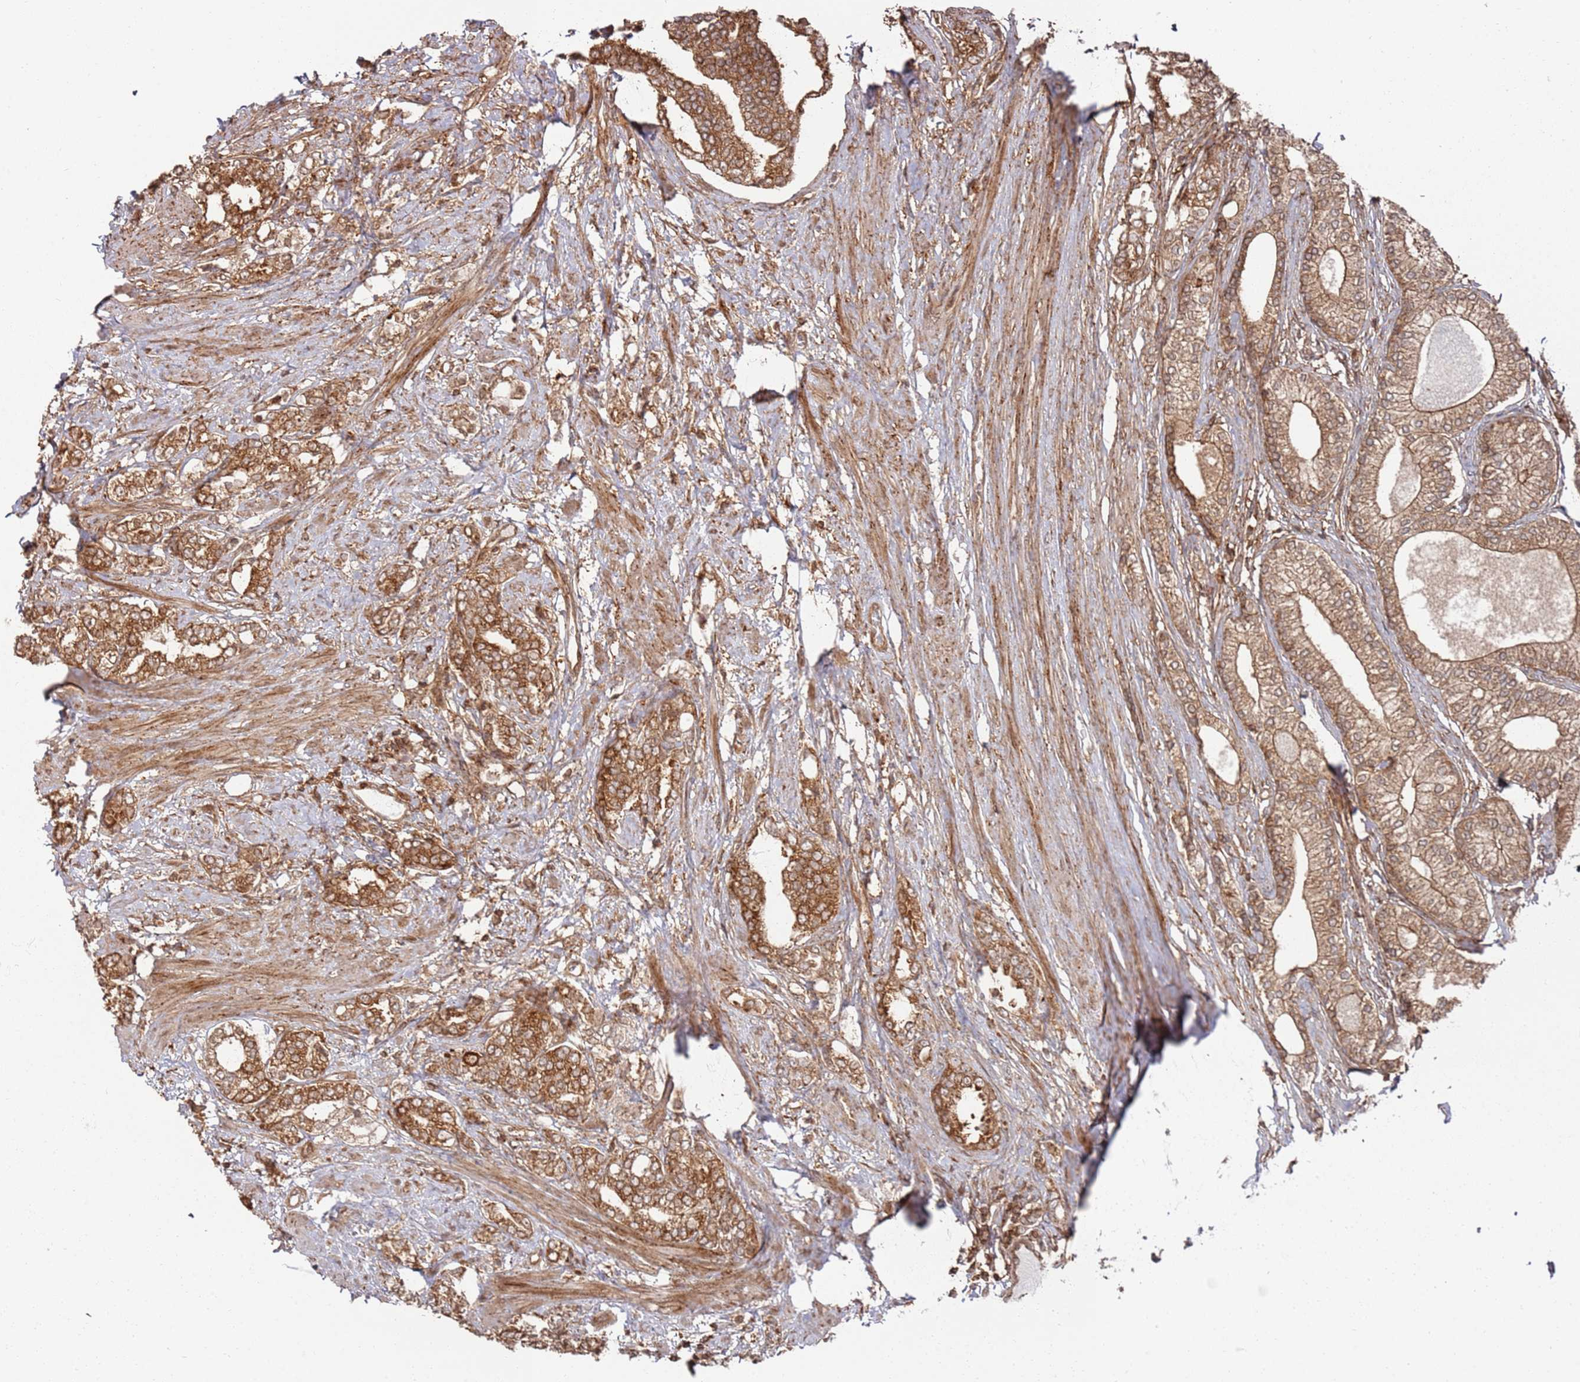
{"staining": {"intensity": "moderate", "quantity": ">75%", "location": "cytoplasmic/membranous"}, "tissue": "prostate cancer", "cell_type": "Tumor cells", "image_type": "cancer", "snomed": [{"axis": "morphology", "description": "Adenocarcinoma, High grade"}, {"axis": "topography", "description": "Prostate"}], "caption": "Protein staining of prostate cancer tissue shows moderate cytoplasmic/membranous staining in approximately >75% of tumor cells. Using DAB (3,3'-diaminobenzidine) (brown) and hematoxylin (blue) stains, captured at high magnification using brightfield microscopy.", "gene": "PIH1D1", "patient": {"sex": "male", "age": 64}}